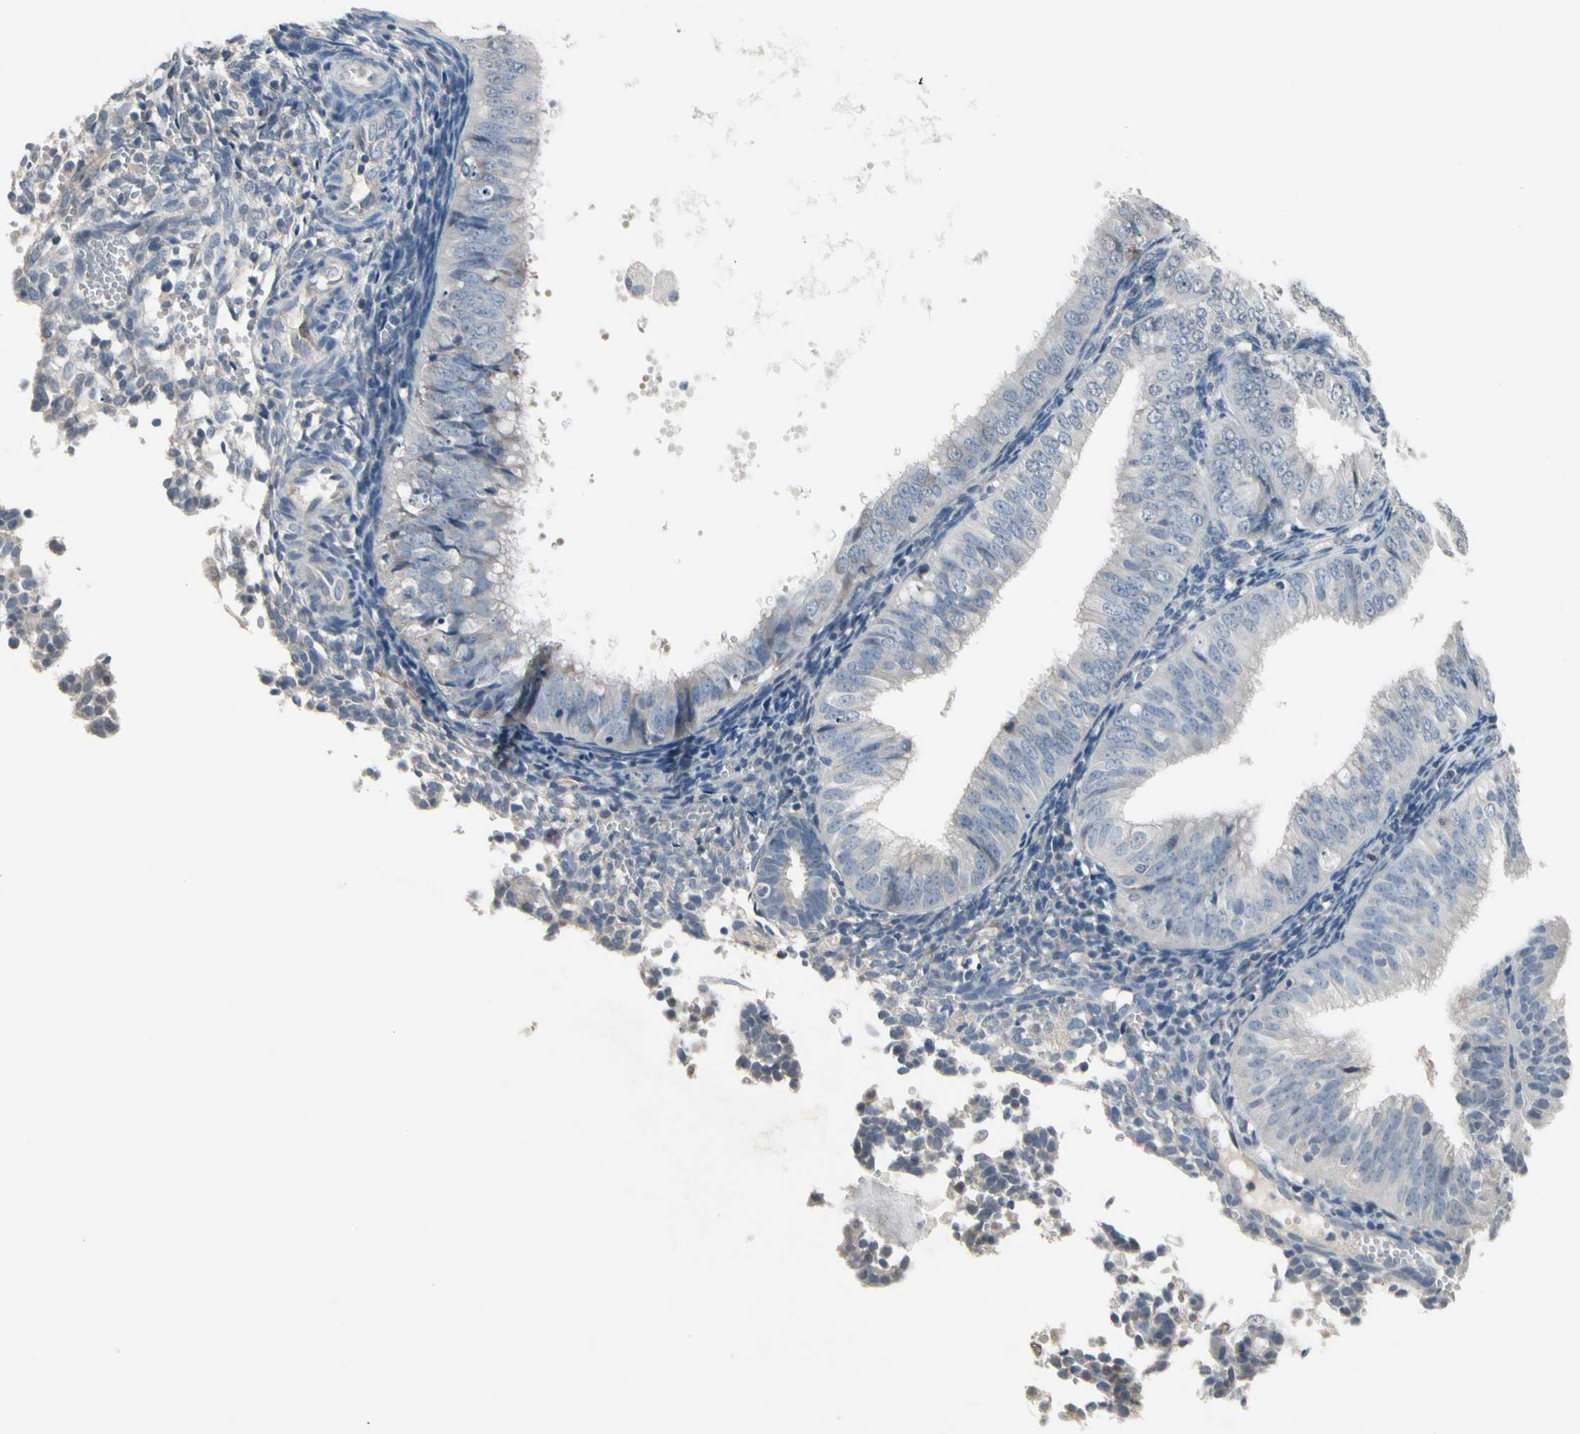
{"staining": {"intensity": "negative", "quantity": "none", "location": "none"}, "tissue": "endometrial cancer", "cell_type": "Tumor cells", "image_type": "cancer", "snomed": [{"axis": "morphology", "description": "Normal tissue, NOS"}, {"axis": "morphology", "description": "Adenocarcinoma, NOS"}, {"axis": "topography", "description": "Endometrium"}], "caption": "A micrograph of human adenocarcinoma (endometrial) is negative for staining in tumor cells.", "gene": "SV2A", "patient": {"sex": "female", "age": 53}}